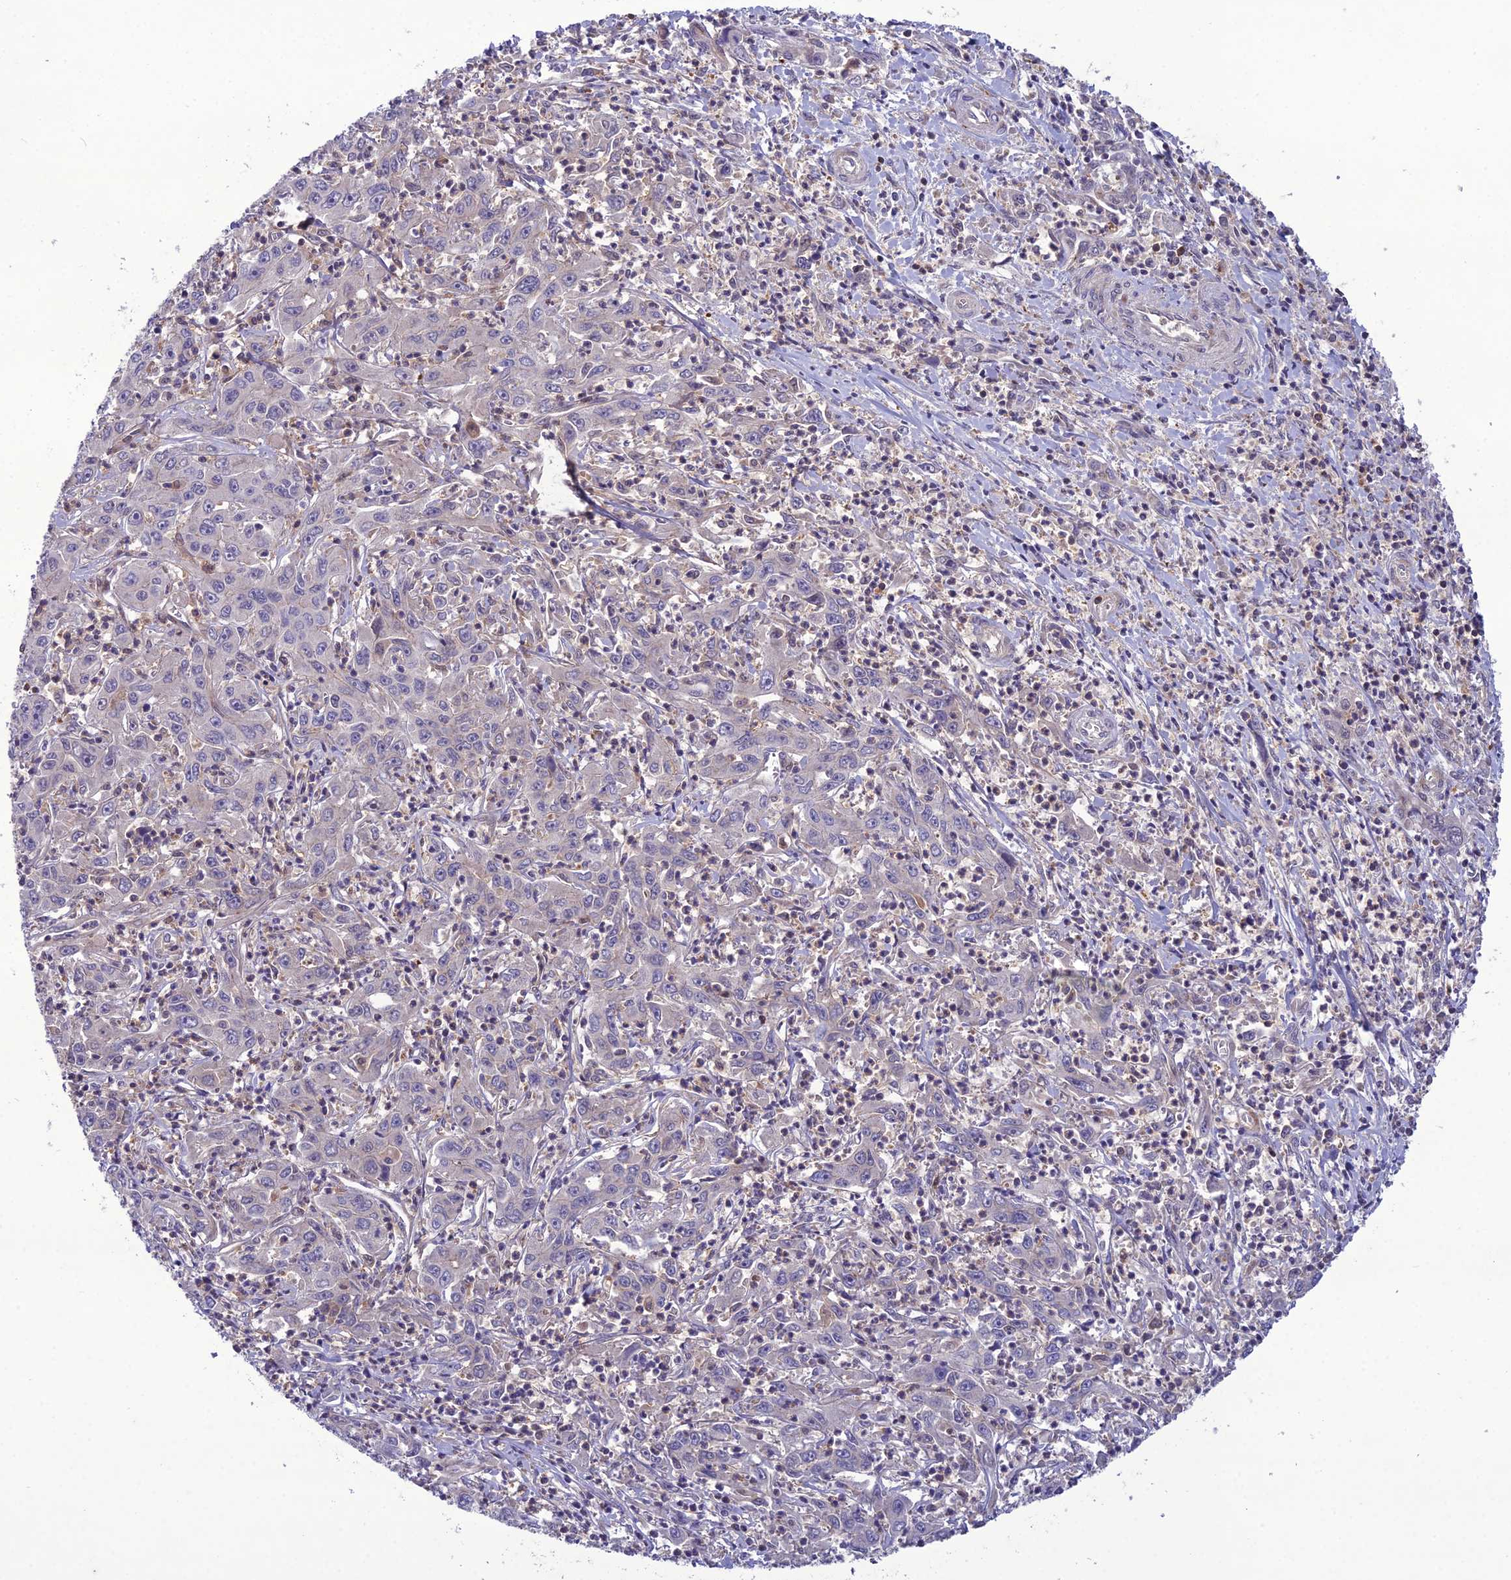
{"staining": {"intensity": "negative", "quantity": "none", "location": "none"}, "tissue": "liver cancer", "cell_type": "Tumor cells", "image_type": "cancer", "snomed": [{"axis": "morphology", "description": "Carcinoma, Hepatocellular, NOS"}, {"axis": "topography", "description": "Liver"}], "caption": "An IHC histopathology image of liver cancer is shown. There is no staining in tumor cells of liver cancer.", "gene": "GDF6", "patient": {"sex": "male", "age": 63}}